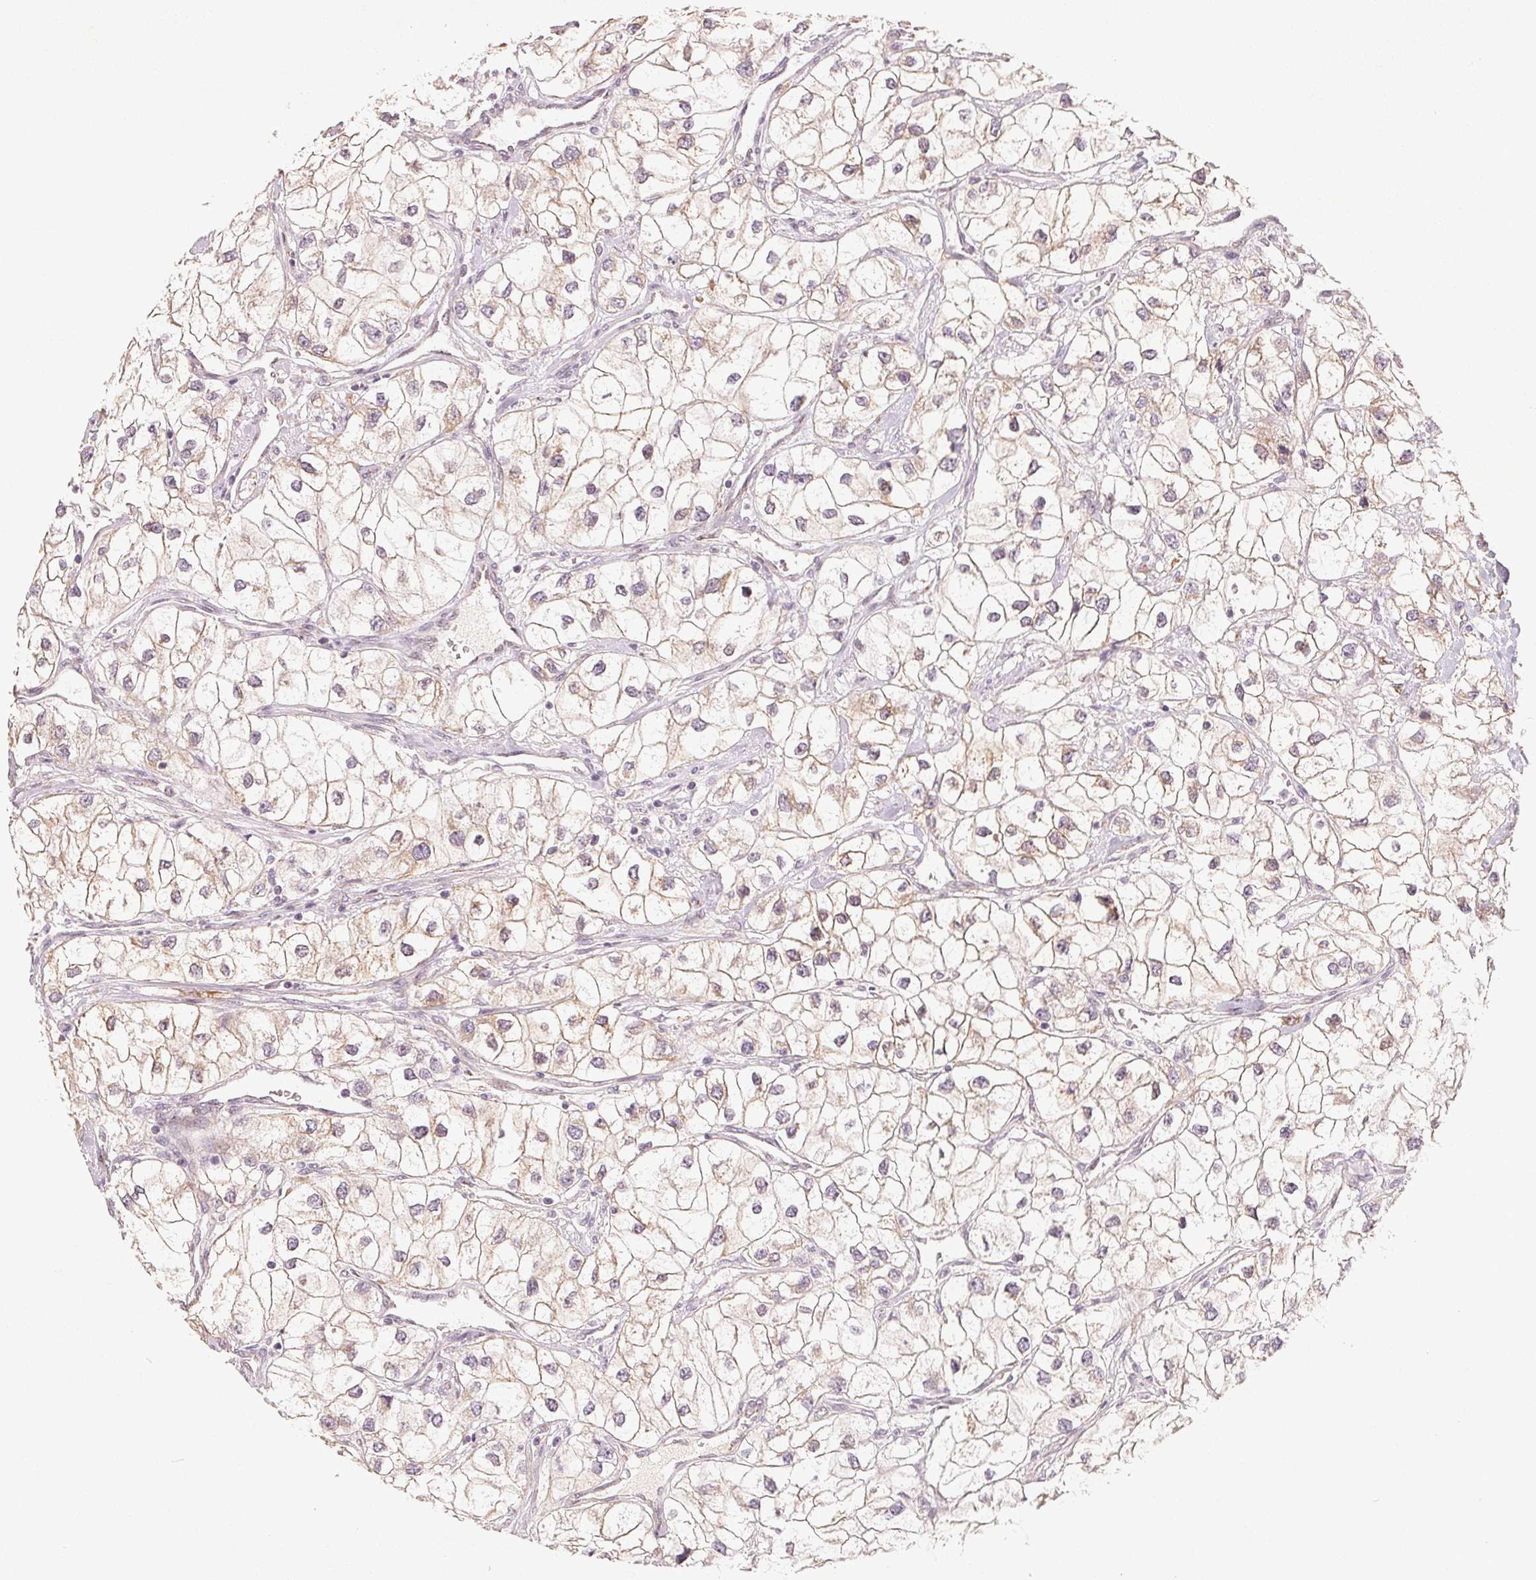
{"staining": {"intensity": "weak", "quantity": "25%-75%", "location": "cytoplasmic/membranous"}, "tissue": "renal cancer", "cell_type": "Tumor cells", "image_type": "cancer", "snomed": [{"axis": "morphology", "description": "Adenocarcinoma, NOS"}, {"axis": "topography", "description": "Kidney"}], "caption": "Tumor cells display low levels of weak cytoplasmic/membranous expression in about 25%-75% of cells in human renal adenocarcinoma.", "gene": "TMSB15B", "patient": {"sex": "male", "age": 59}}